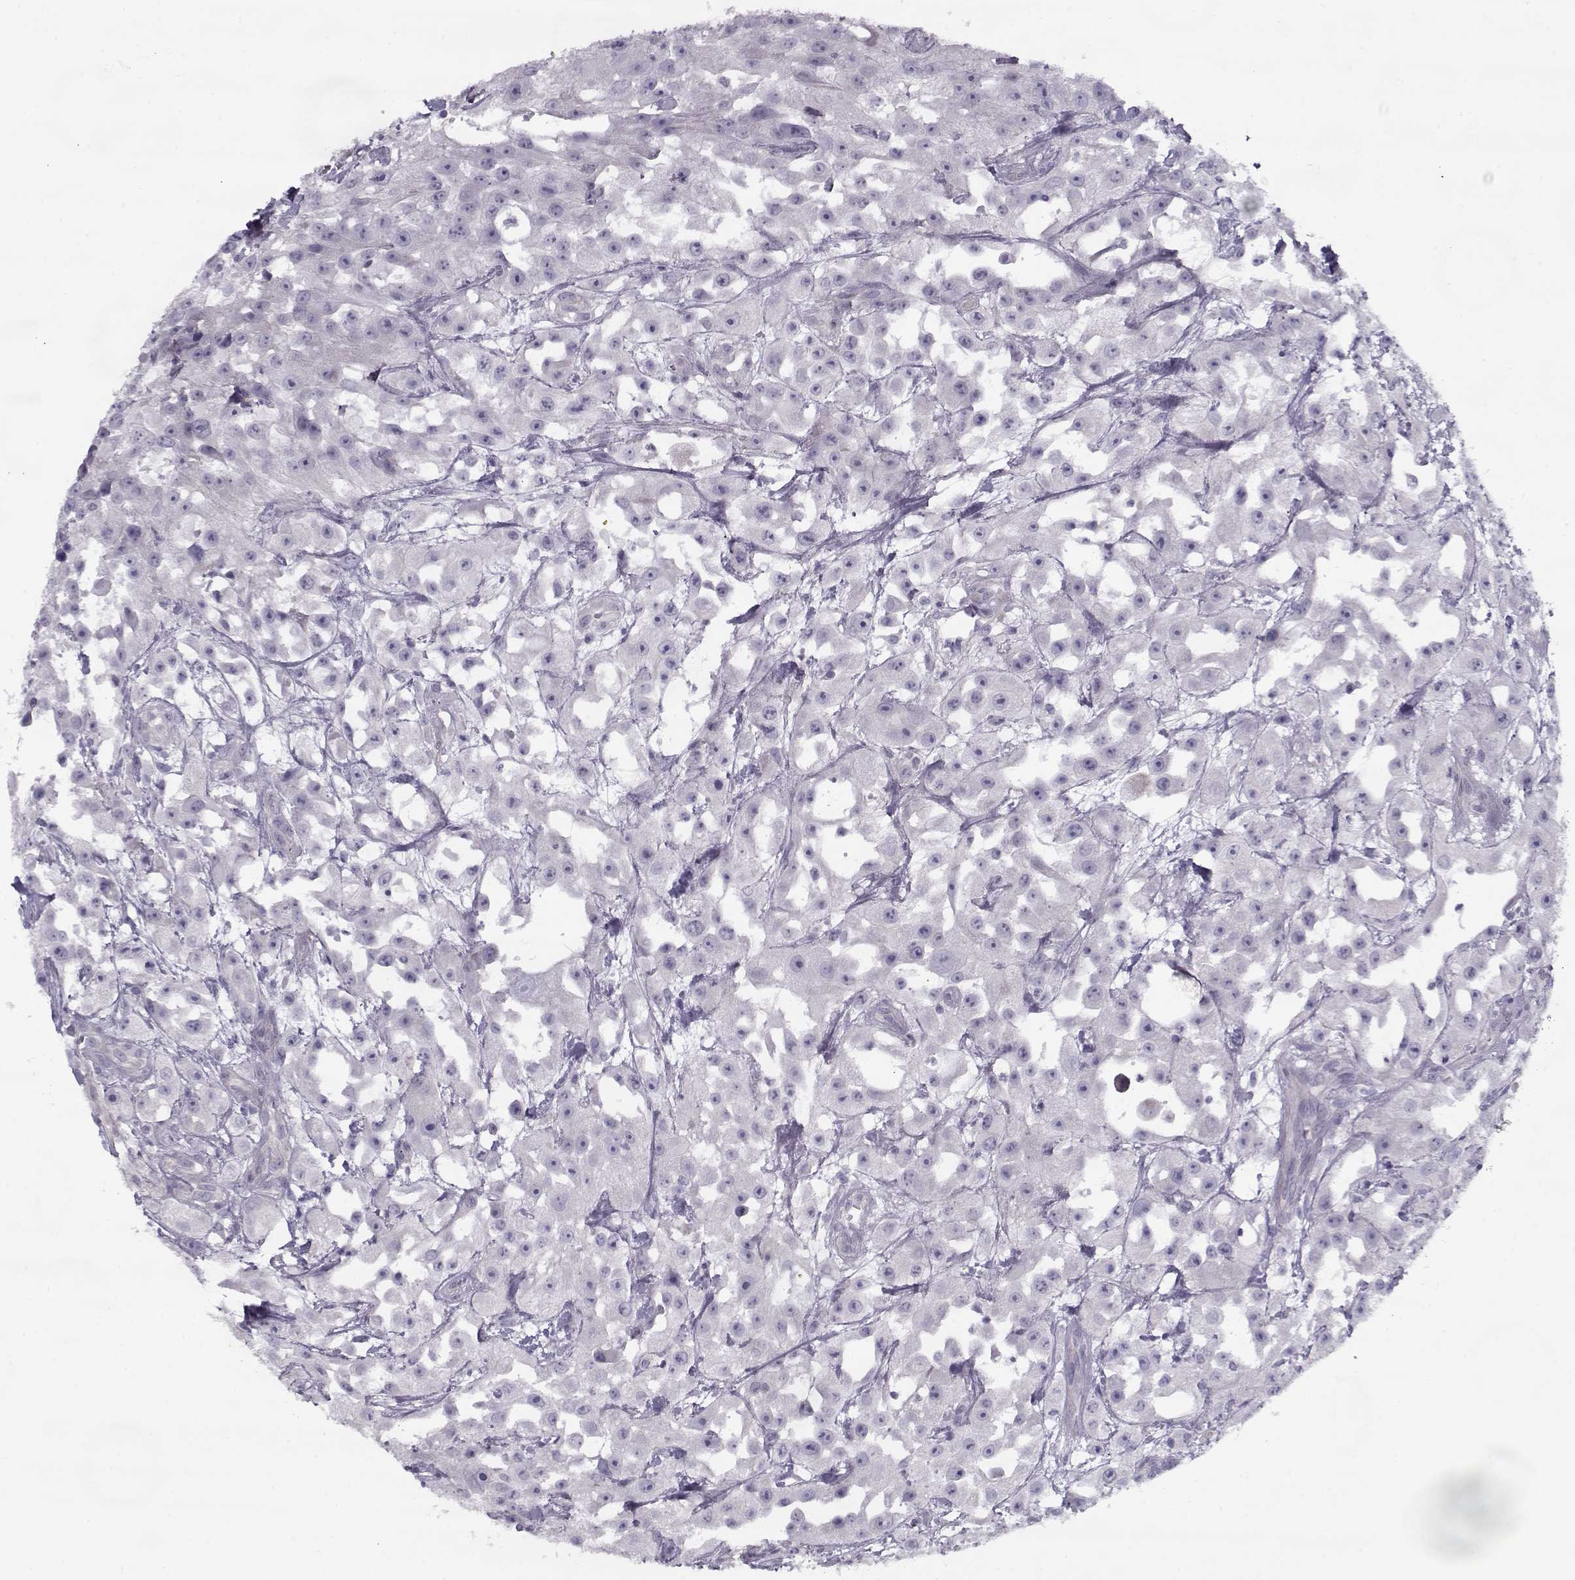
{"staining": {"intensity": "negative", "quantity": "none", "location": "none"}, "tissue": "urothelial cancer", "cell_type": "Tumor cells", "image_type": "cancer", "snomed": [{"axis": "morphology", "description": "Urothelial carcinoma, High grade"}, {"axis": "topography", "description": "Urinary bladder"}], "caption": "Tumor cells show no significant staining in urothelial cancer.", "gene": "PP2D1", "patient": {"sex": "male", "age": 79}}